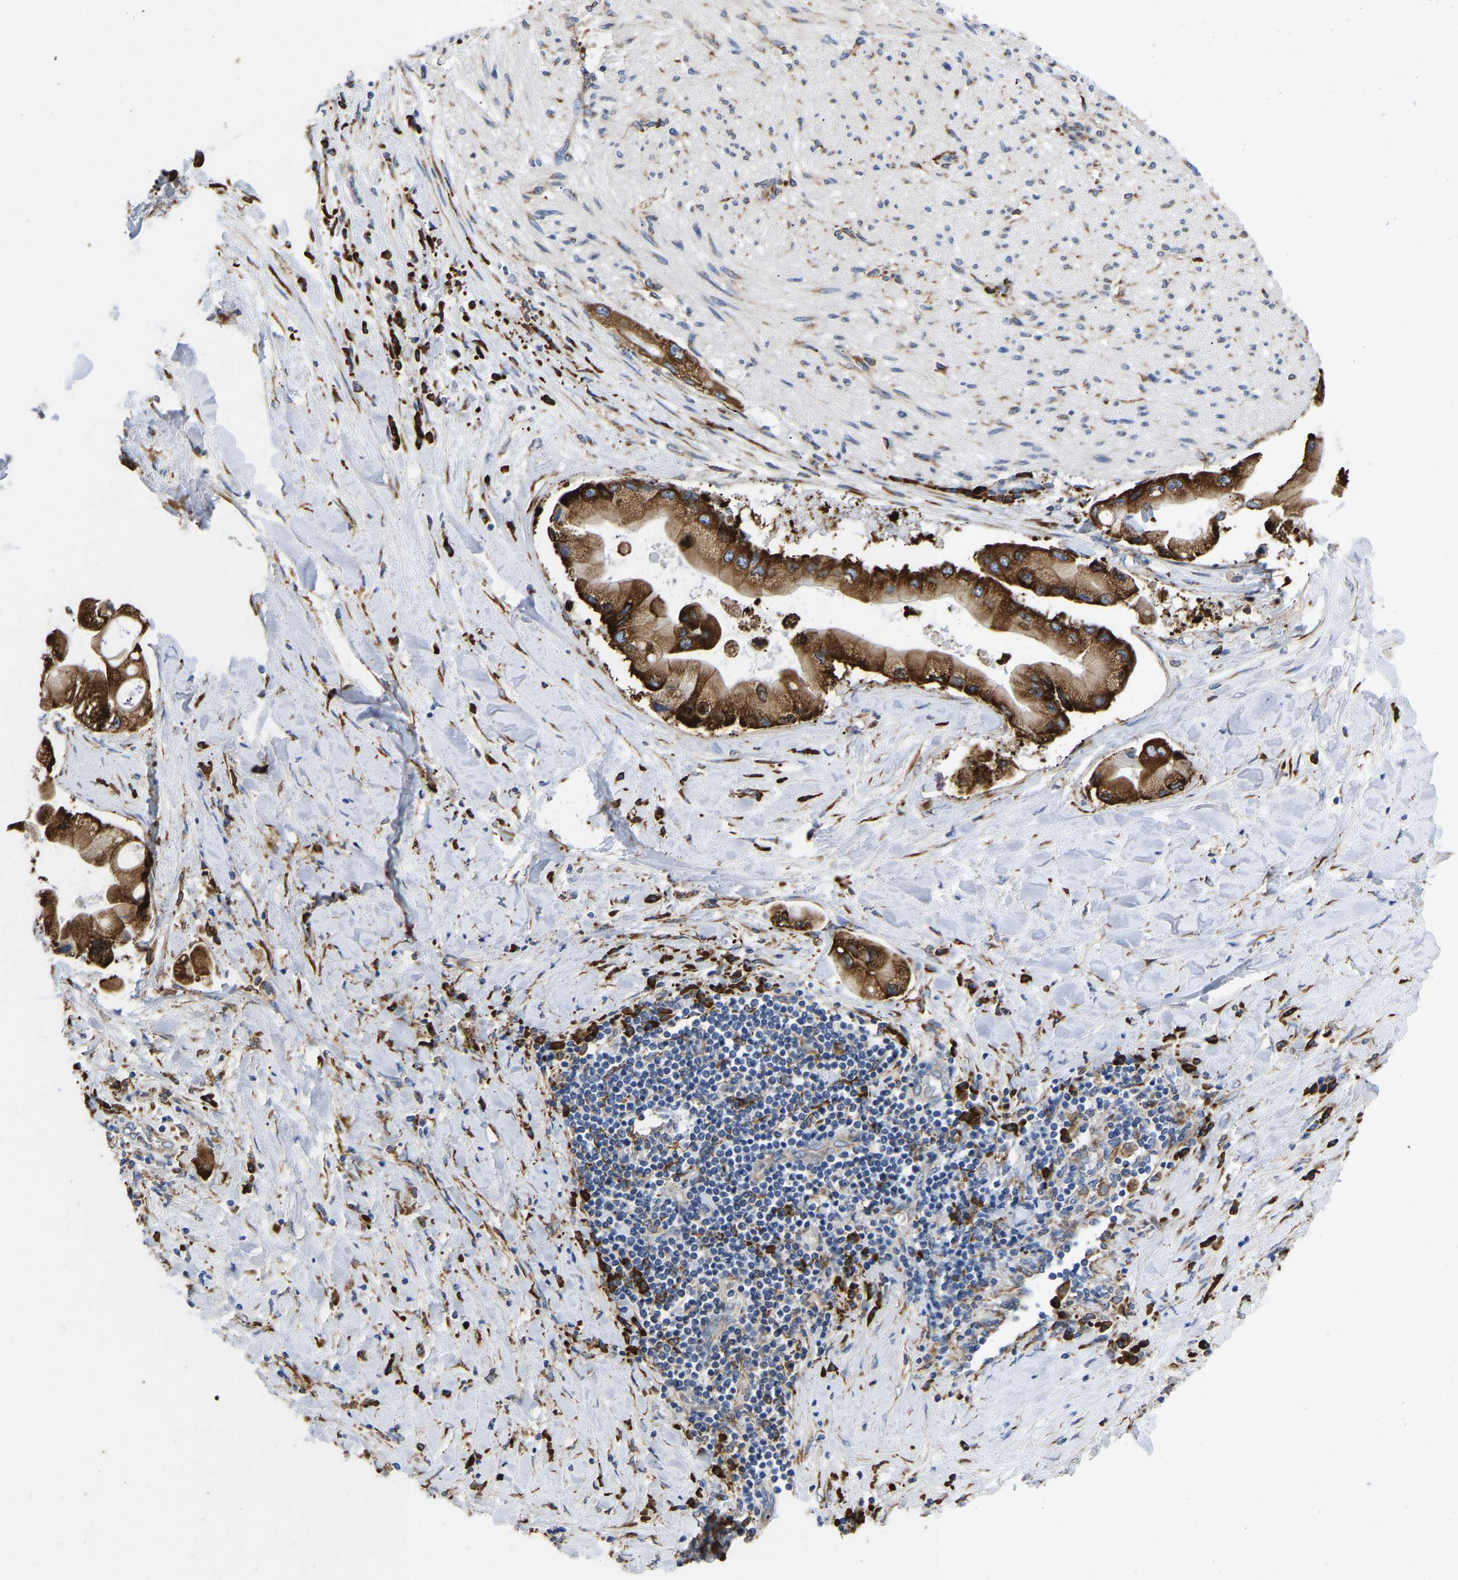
{"staining": {"intensity": "strong", "quantity": ">75%", "location": "cytoplasmic/membranous"}, "tissue": "liver cancer", "cell_type": "Tumor cells", "image_type": "cancer", "snomed": [{"axis": "morphology", "description": "Cholangiocarcinoma"}, {"axis": "topography", "description": "Liver"}], "caption": "Immunohistochemistry (IHC) of liver cancer reveals high levels of strong cytoplasmic/membranous positivity in approximately >75% of tumor cells. Ihc stains the protein of interest in brown and the nuclei are stained blue.", "gene": "P4HB", "patient": {"sex": "male", "age": 50}}